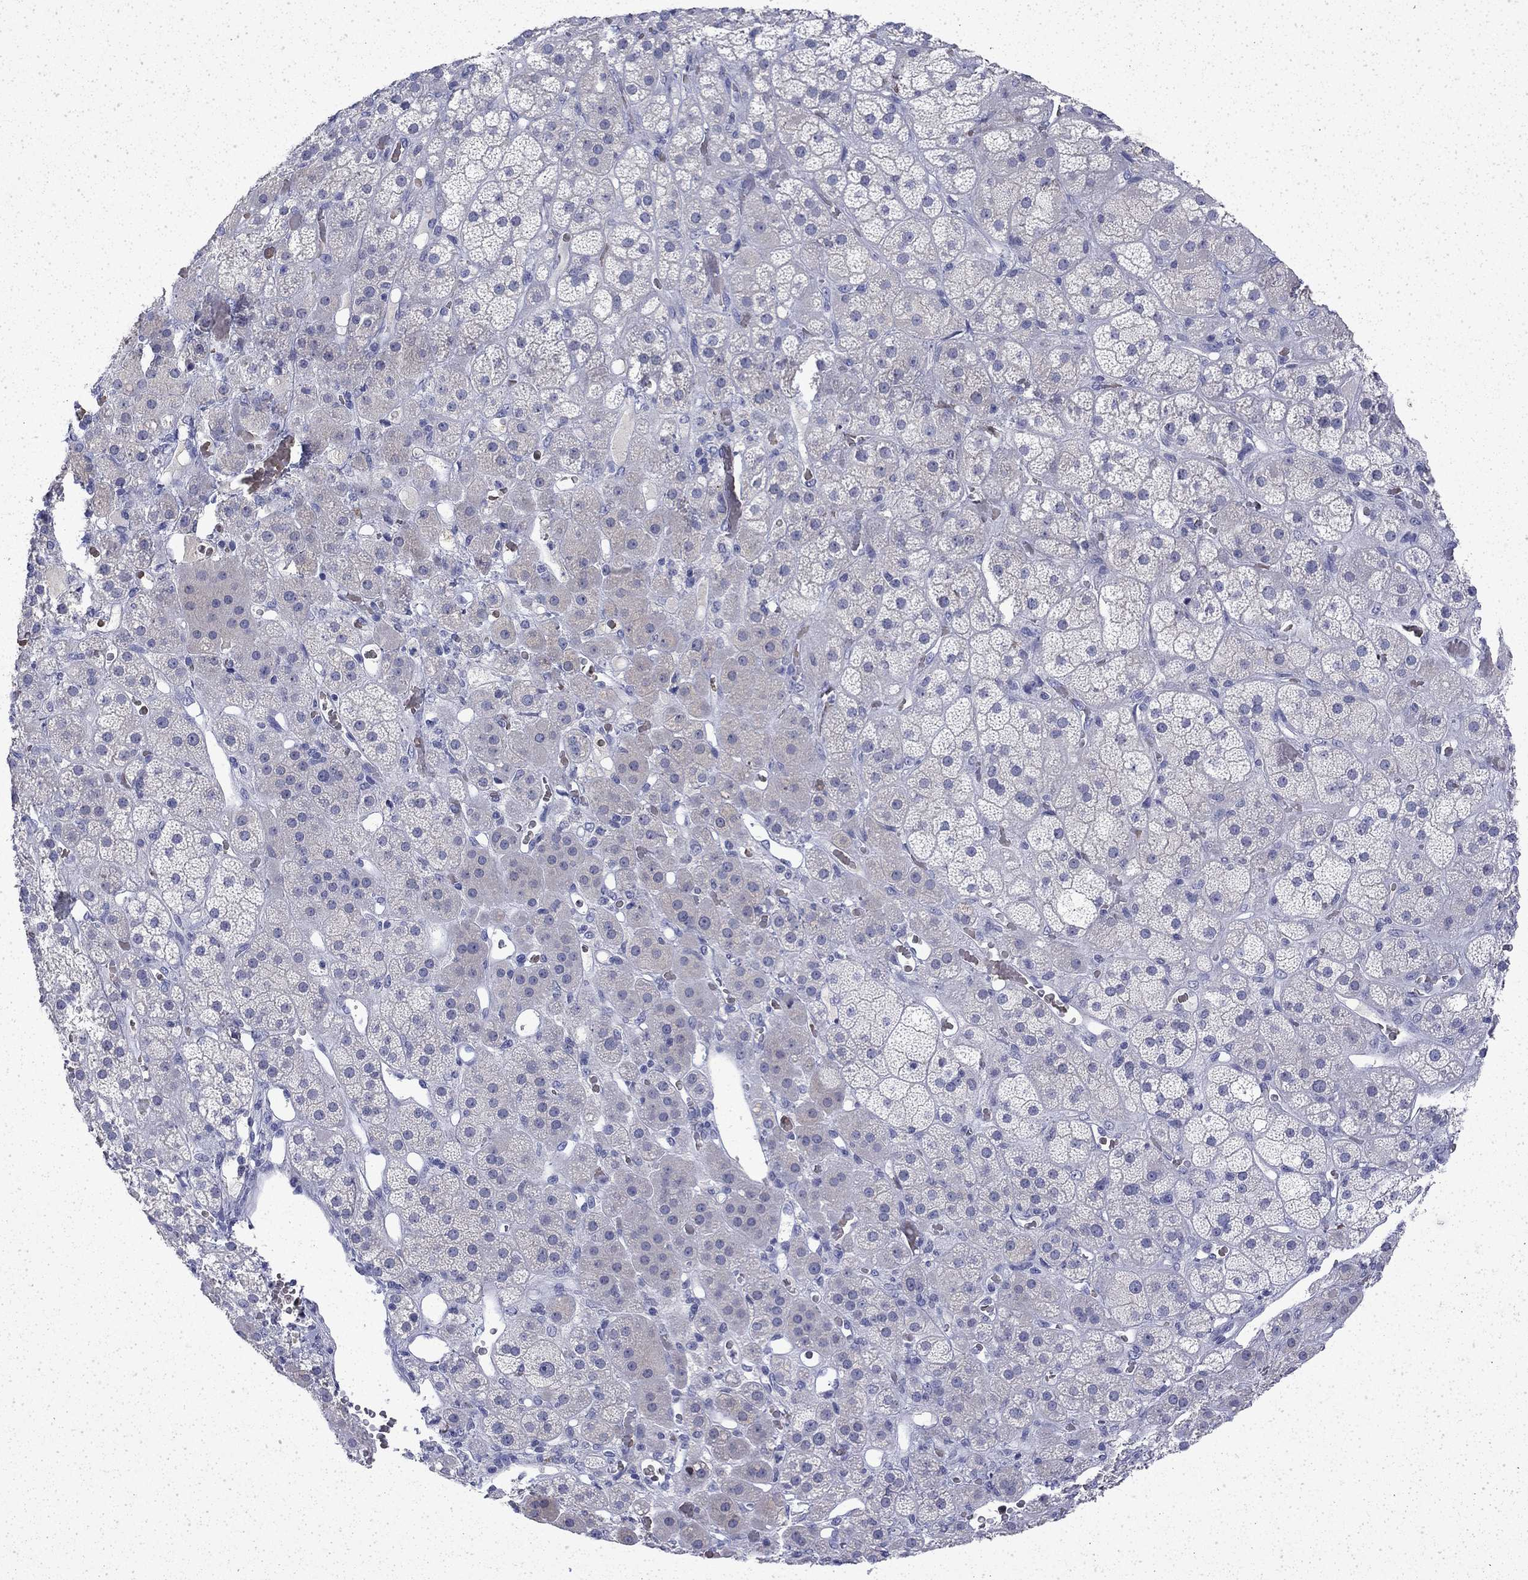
{"staining": {"intensity": "negative", "quantity": "none", "location": "none"}, "tissue": "adrenal gland", "cell_type": "Glandular cells", "image_type": "normal", "snomed": [{"axis": "morphology", "description": "Normal tissue, NOS"}, {"axis": "topography", "description": "Adrenal gland"}], "caption": "IHC histopathology image of benign human adrenal gland stained for a protein (brown), which reveals no positivity in glandular cells.", "gene": "ENPP6", "patient": {"sex": "male", "age": 57}}